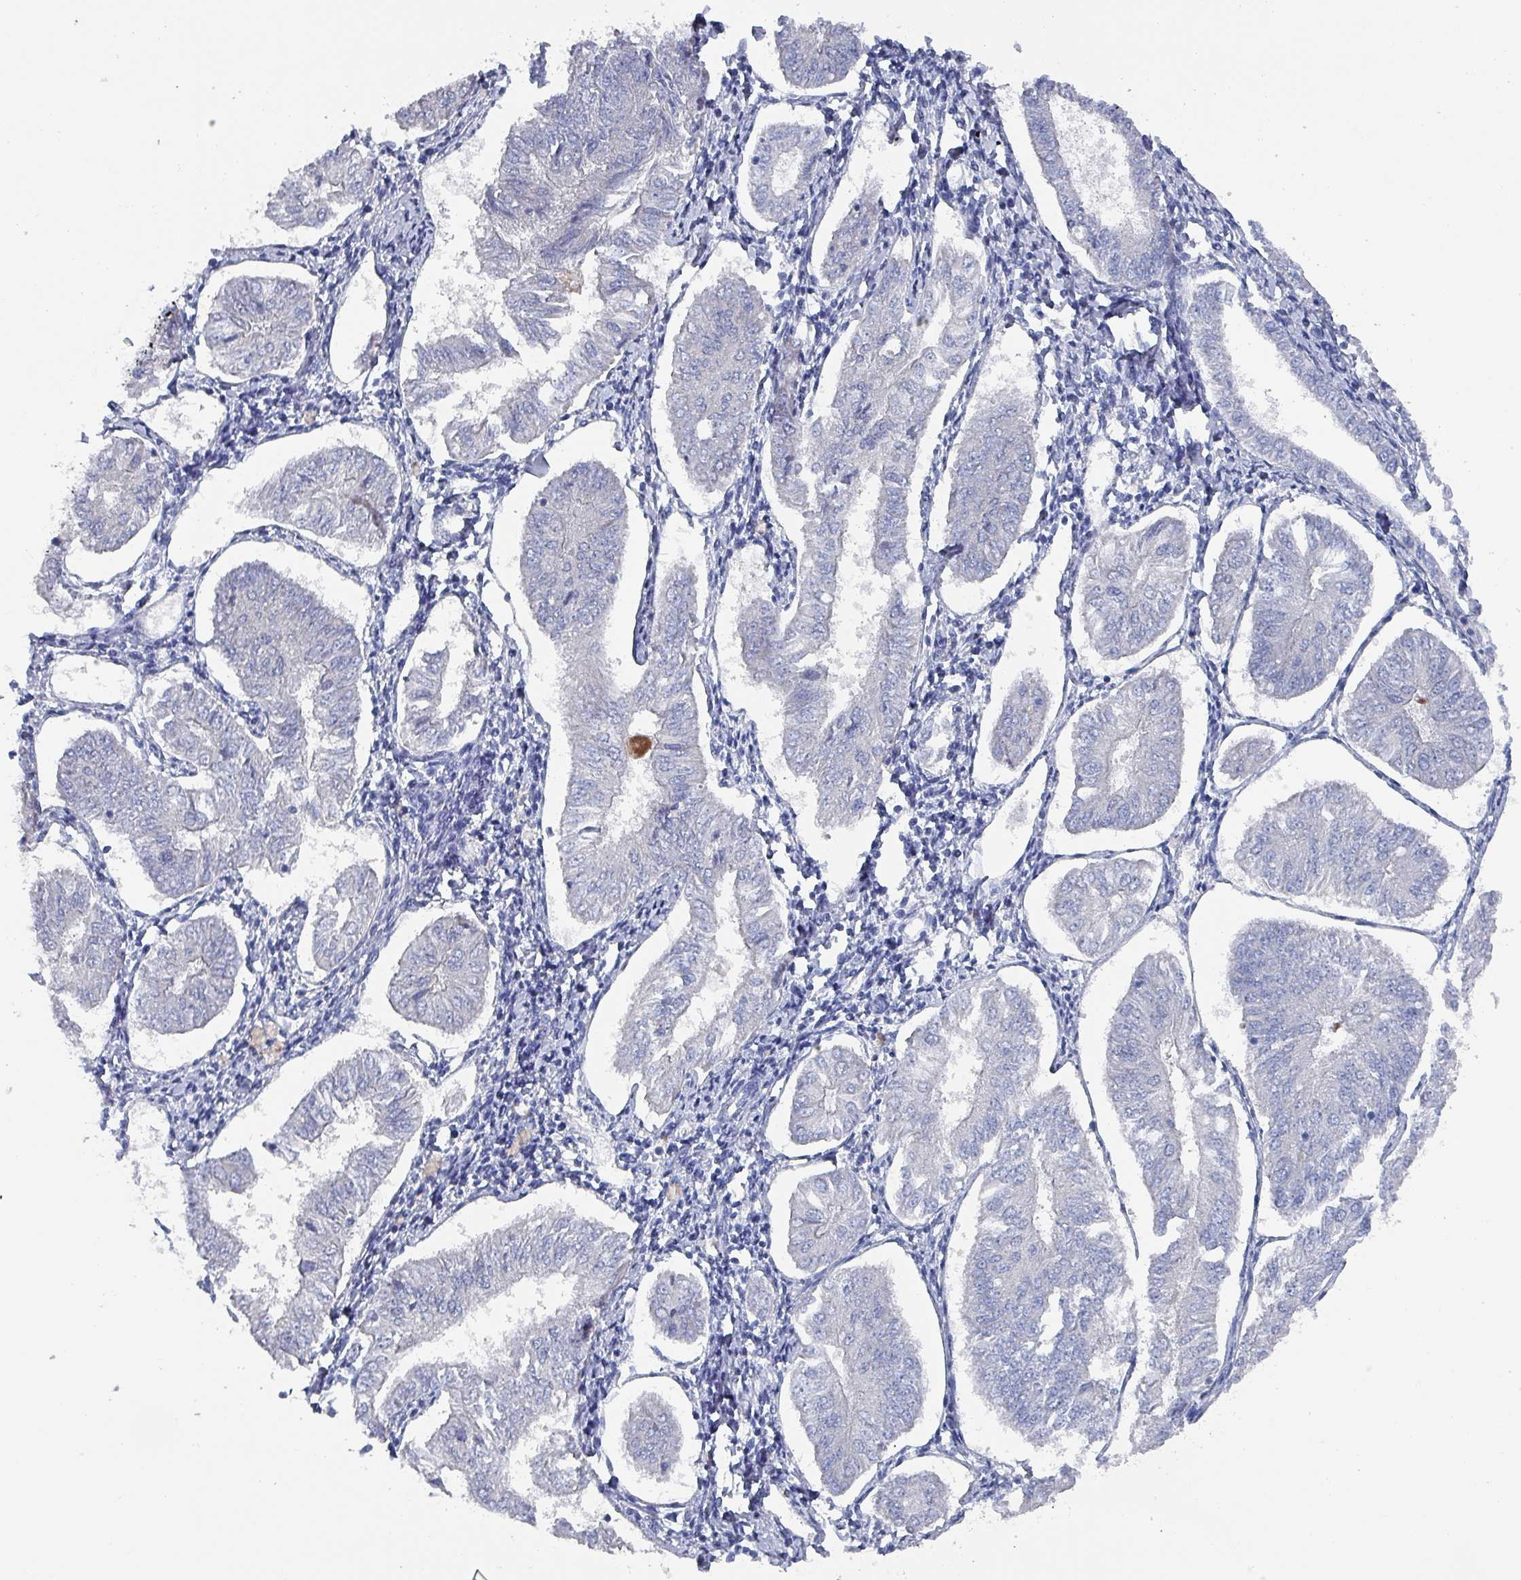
{"staining": {"intensity": "negative", "quantity": "none", "location": "none"}, "tissue": "endometrial cancer", "cell_type": "Tumor cells", "image_type": "cancer", "snomed": [{"axis": "morphology", "description": "Adenocarcinoma, NOS"}, {"axis": "topography", "description": "Endometrium"}], "caption": "This is a image of immunohistochemistry (IHC) staining of endometrial cancer (adenocarcinoma), which shows no staining in tumor cells.", "gene": "DRD5", "patient": {"sex": "female", "age": 58}}